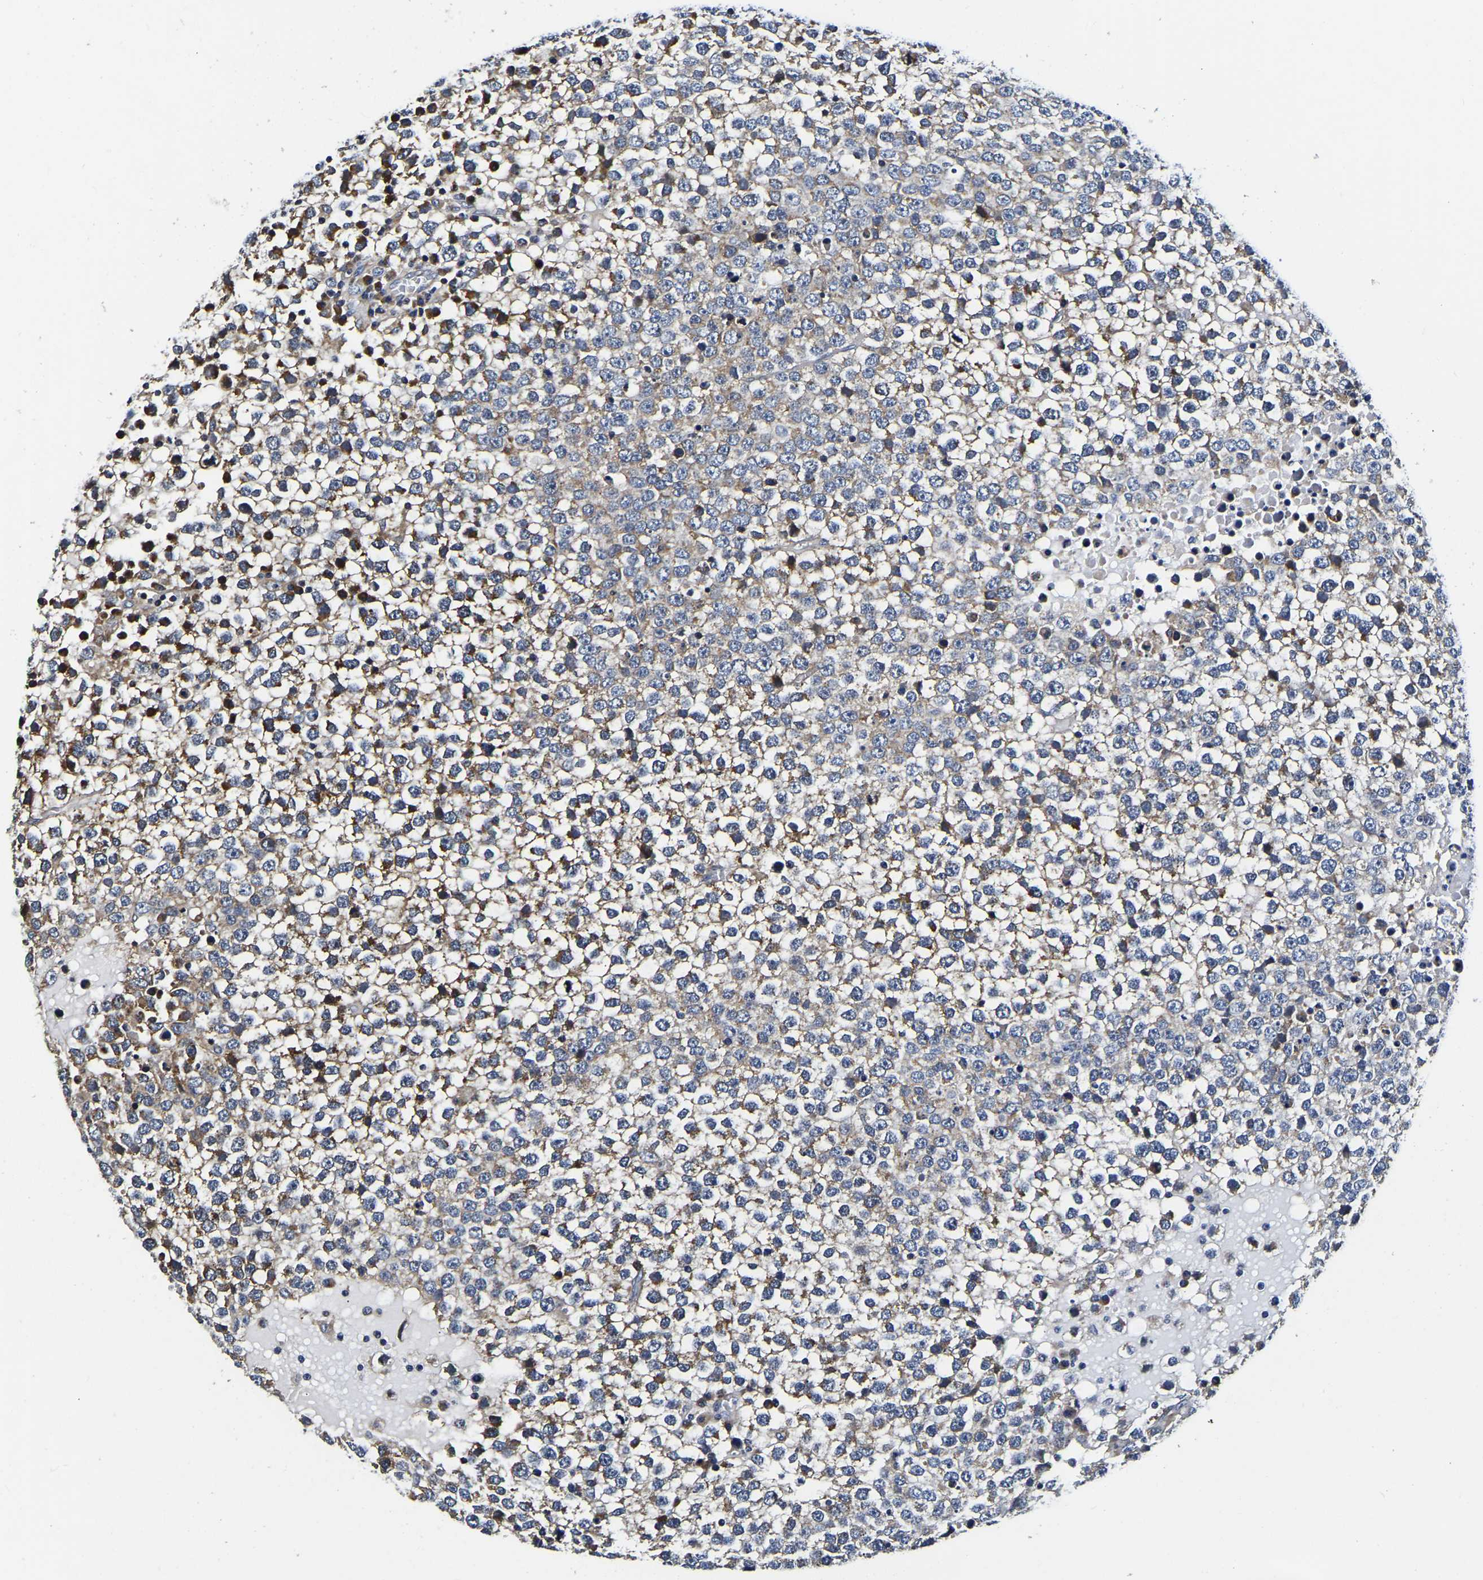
{"staining": {"intensity": "weak", "quantity": "<25%", "location": "cytoplasmic/membranous"}, "tissue": "testis cancer", "cell_type": "Tumor cells", "image_type": "cancer", "snomed": [{"axis": "morphology", "description": "Seminoma, NOS"}, {"axis": "topography", "description": "Testis"}], "caption": "IHC image of testis cancer (seminoma) stained for a protein (brown), which shows no staining in tumor cells. The staining is performed using DAB brown chromogen with nuclei counter-stained in using hematoxylin.", "gene": "KCTD17", "patient": {"sex": "male", "age": 65}}